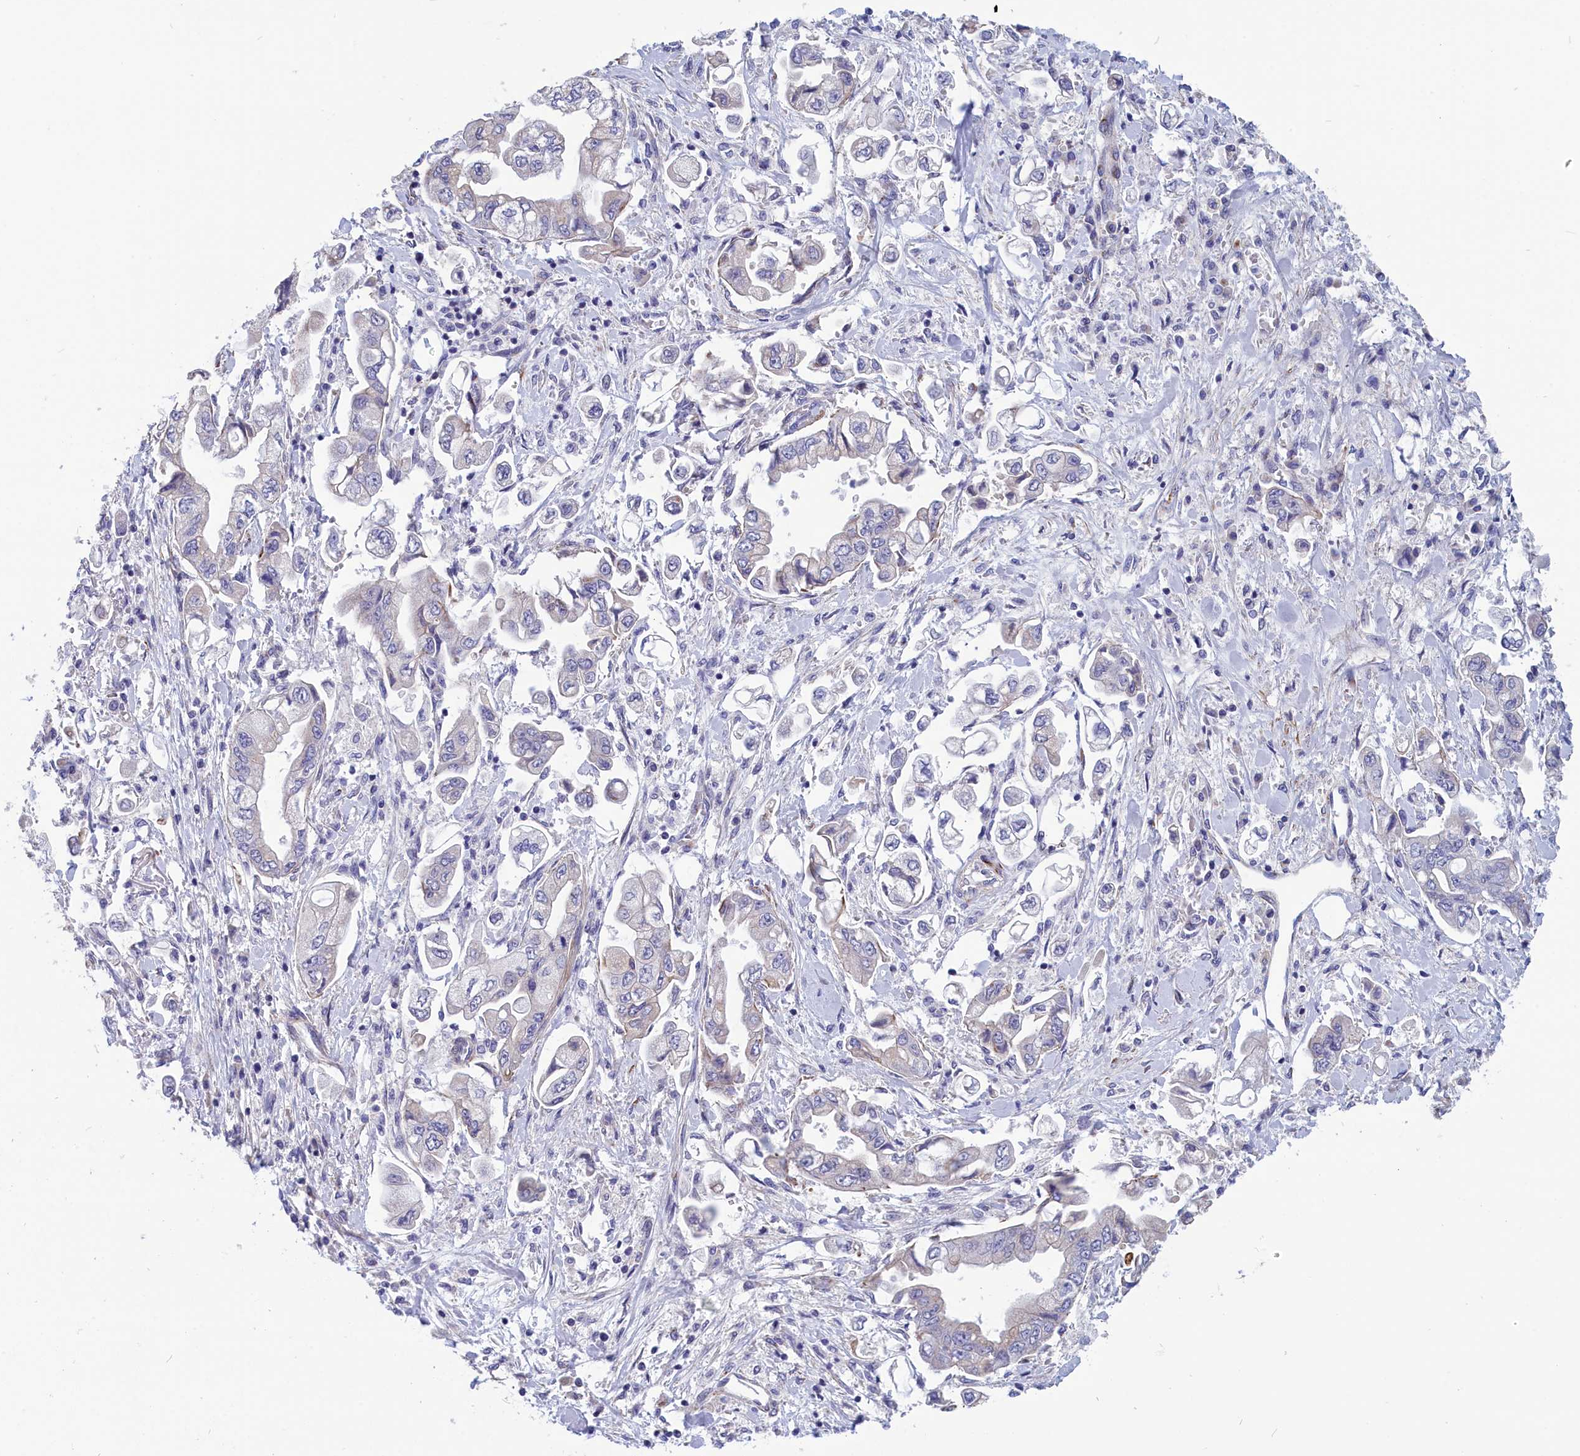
{"staining": {"intensity": "negative", "quantity": "none", "location": "none"}, "tissue": "stomach cancer", "cell_type": "Tumor cells", "image_type": "cancer", "snomed": [{"axis": "morphology", "description": "Adenocarcinoma, NOS"}, {"axis": "topography", "description": "Stomach"}], "caption": "Micrograph shows no protein expression in tumor cells of stomach adenocarcinoma tissue.", "gene": "TUBGCP4", "patient": {"sex": "male", "age": 62}}